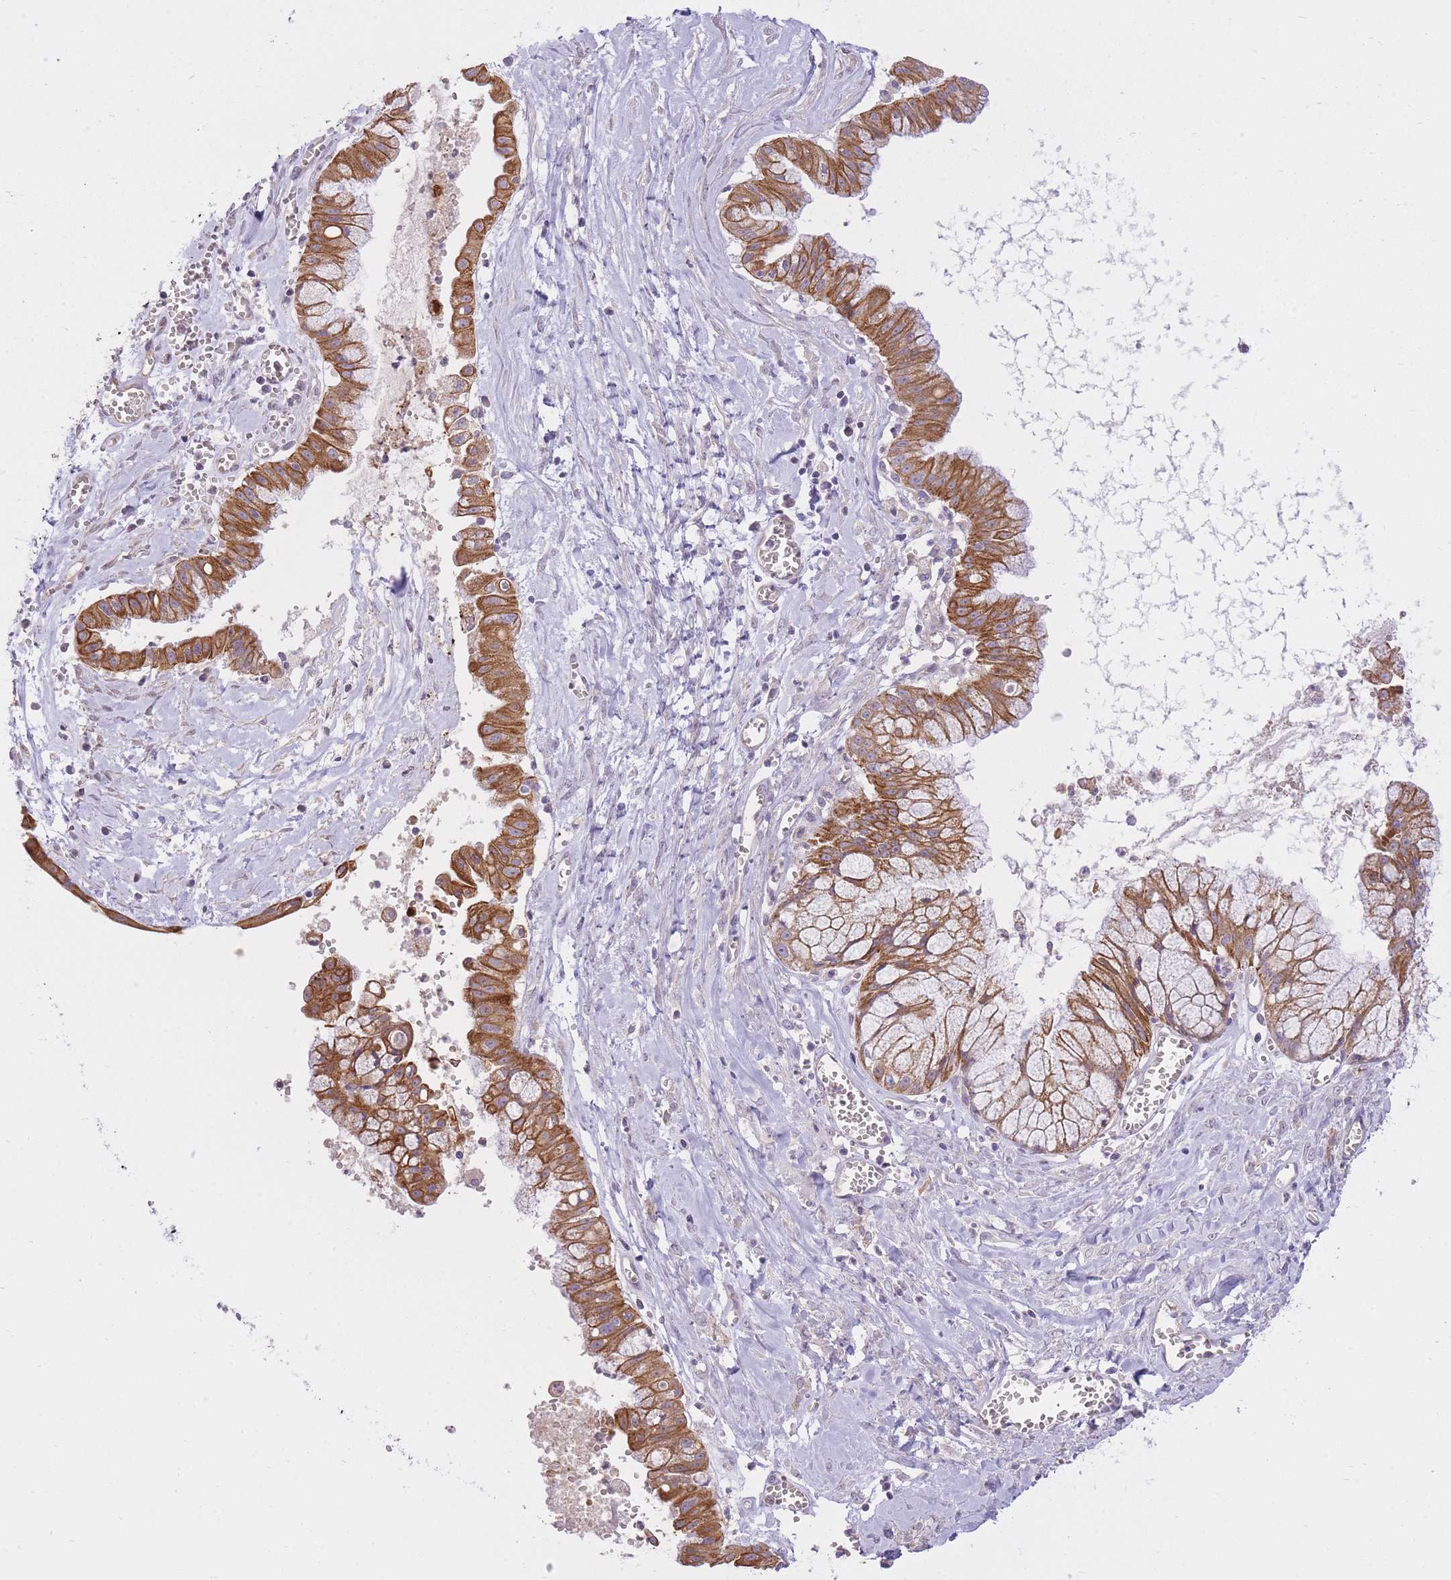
{"staining": {"intensity": "strong", "quantity": ">75%", "location": "cytoplasmic/membranous"}, "tissue": "ovarian cancer", "cell_type": "Tumor cells", "image_type": "cancer", "snomed": [{"axis": "morphology", "description": "Cystadenocarcinoma, mucinous, NOS"}, {"axis": "topography", "description": "Ovary"}], "caption": "Tumor cells demonstrate high levels of strong cytoplasmic/membranous expression in about >75% of cells in human ovarian cancer.", "gene": "REV1", "patient": {"sex": "female", "age": 70}}